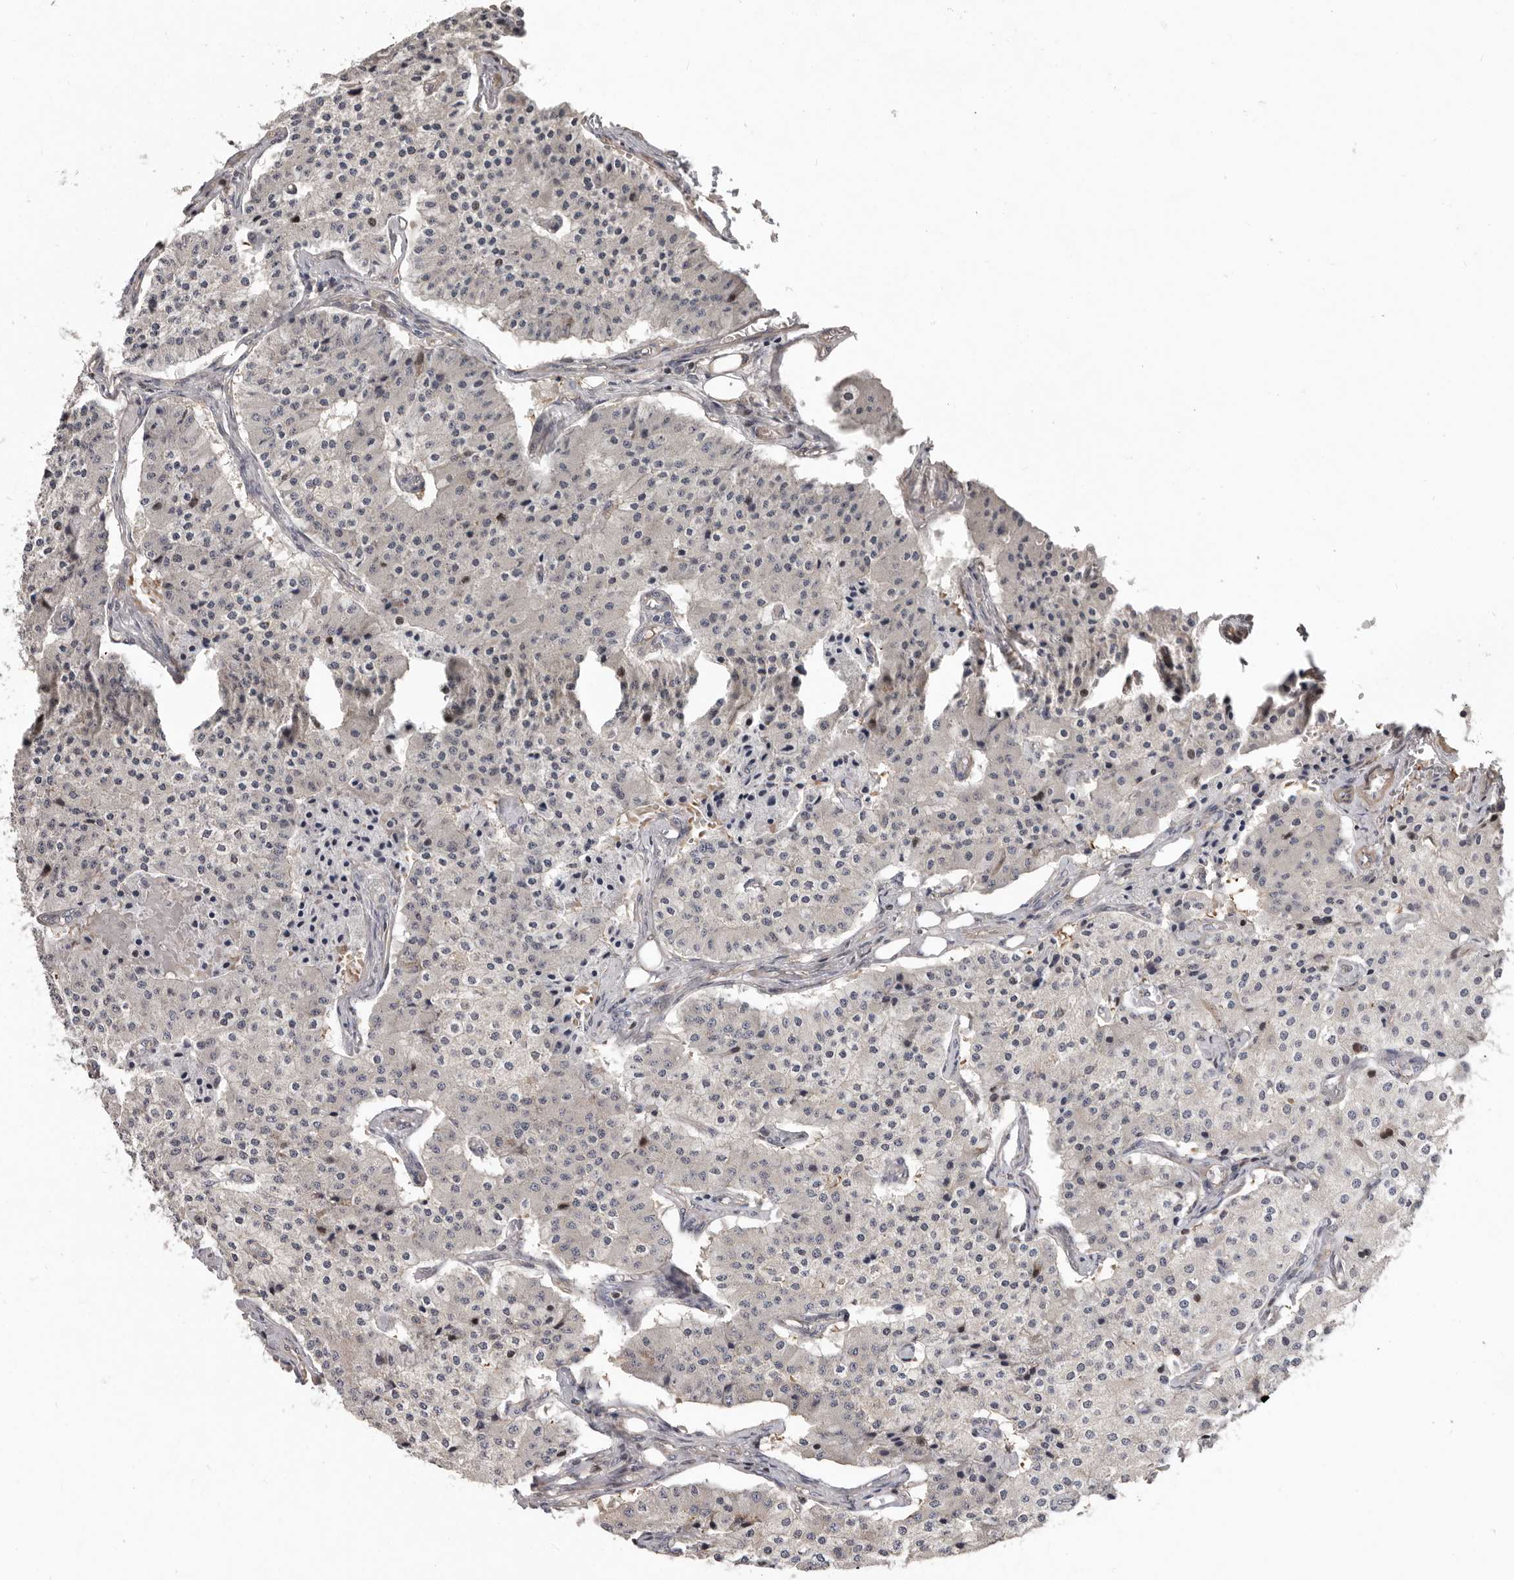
{"staining": {"intensity": "negative", "quantity": "none", "location": "none"}, "tissue": "carcinoid", "cell_type": "Tumor cells", "image_type": "cancer", "snomed": [{"axis": "morphology", "description": "Carcinoid, malignant, NOS"}, {"axis": "topography", "description": "Colon"}], "caption": "IHC micrograph of neoplastic tissue: human carcinoid stained with DAB (3,3'-diaminobenzidine) shows no significant protein staining in tumor cells. (DAB (3,3'-diaminobenzidine) IHC, high magnification).", "gene": "RNF217", "patient": {"sex": "female", "age": 52}}